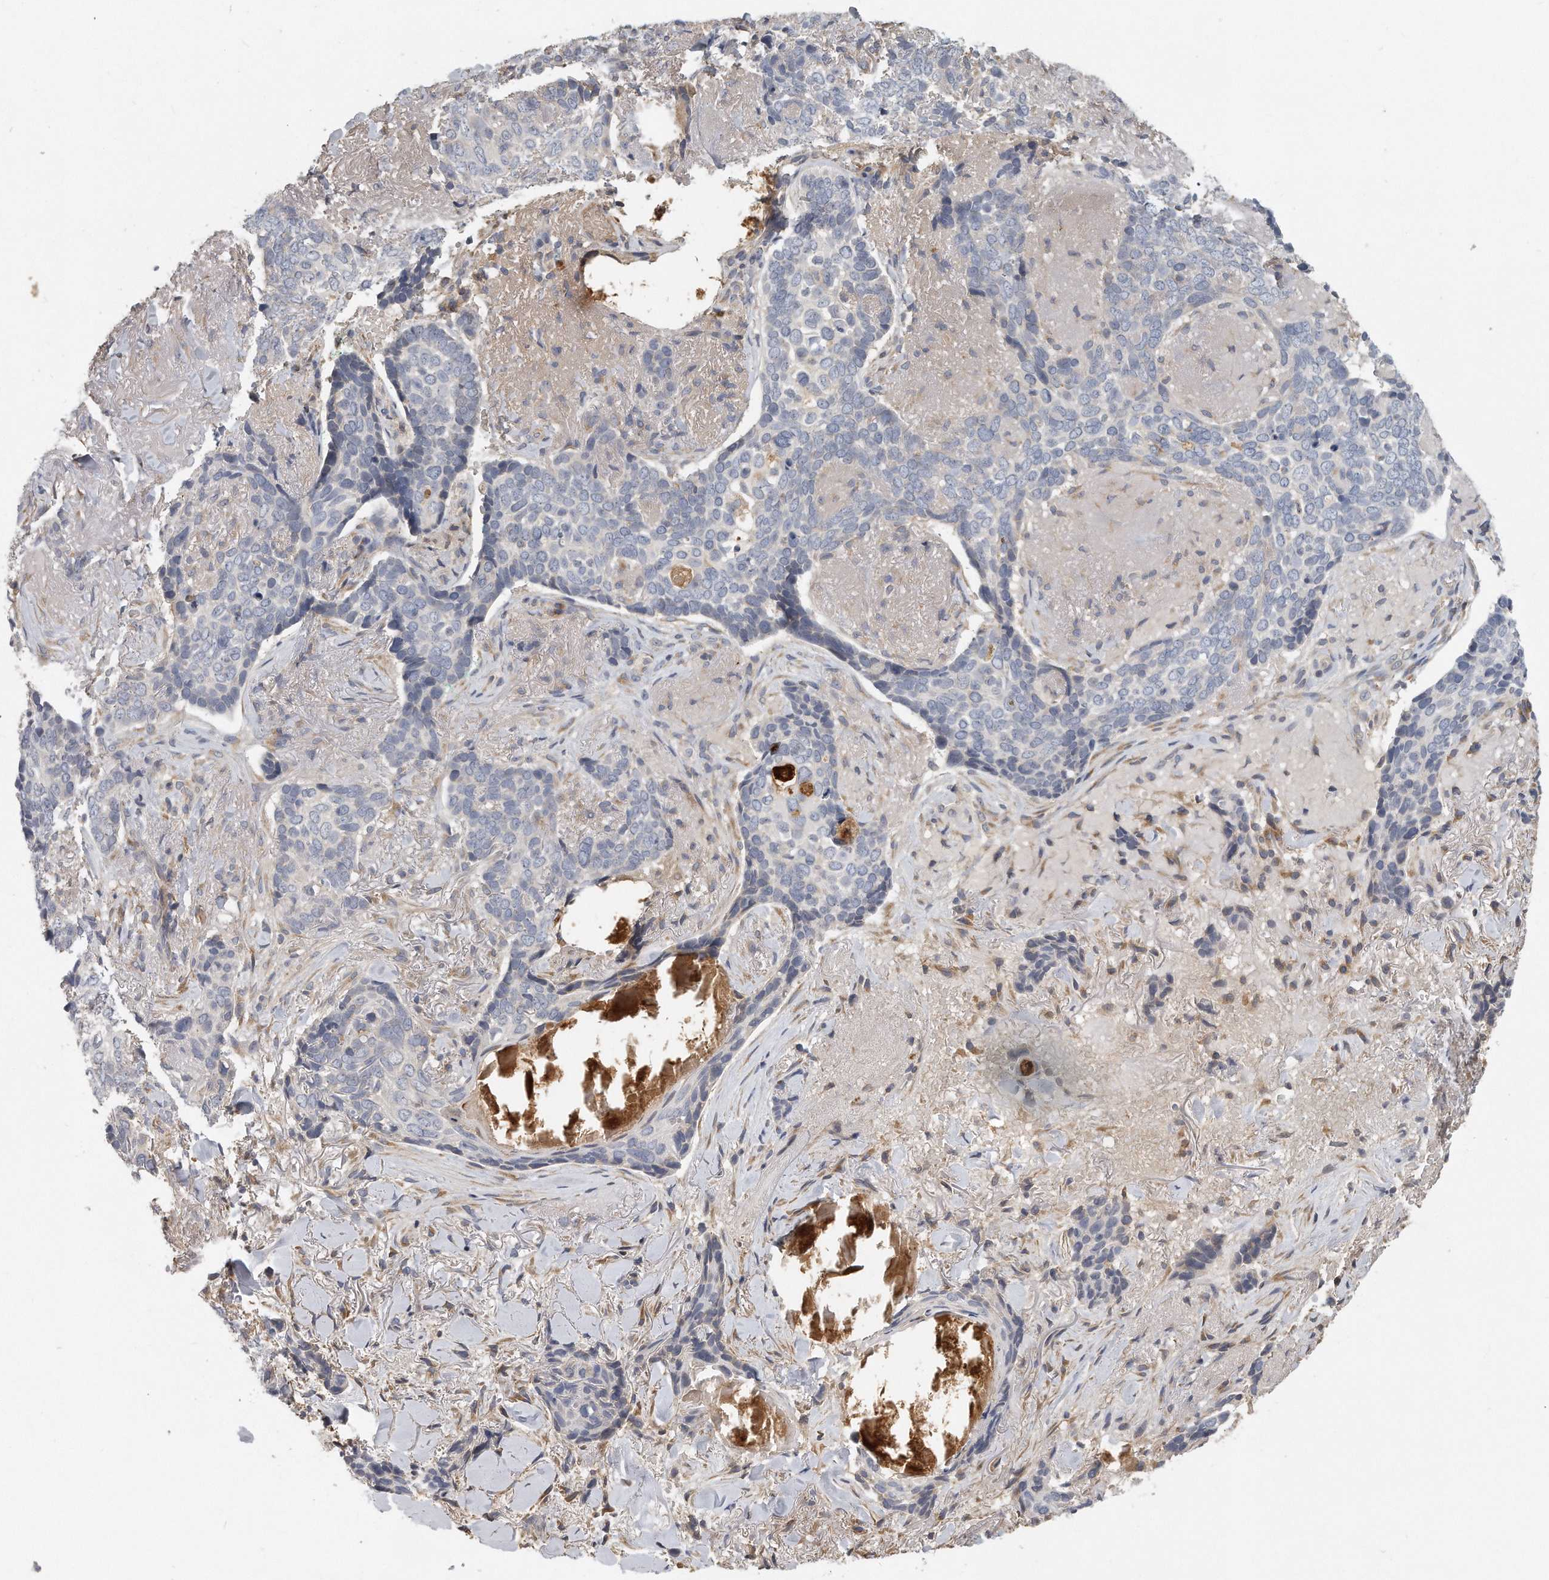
{"staining": {"intensity": "negative", "quantity": "none", "location": "none"}, "tissue": "skin cancer", "cell_type": "Tumor cells", "image_type": "cancer", "snomed": [{"axis": "morphology", "description": "Basal cell carcinoma"}, {"axis": "topography", "description": "Skin"}], "caption": "This is an IHC photomicrograph of human basal cell carcinoma (skin). There is no expression in tumor cells.", "gene": "TRAPPC14", "patient": {"sex": "female", "age": 82}}